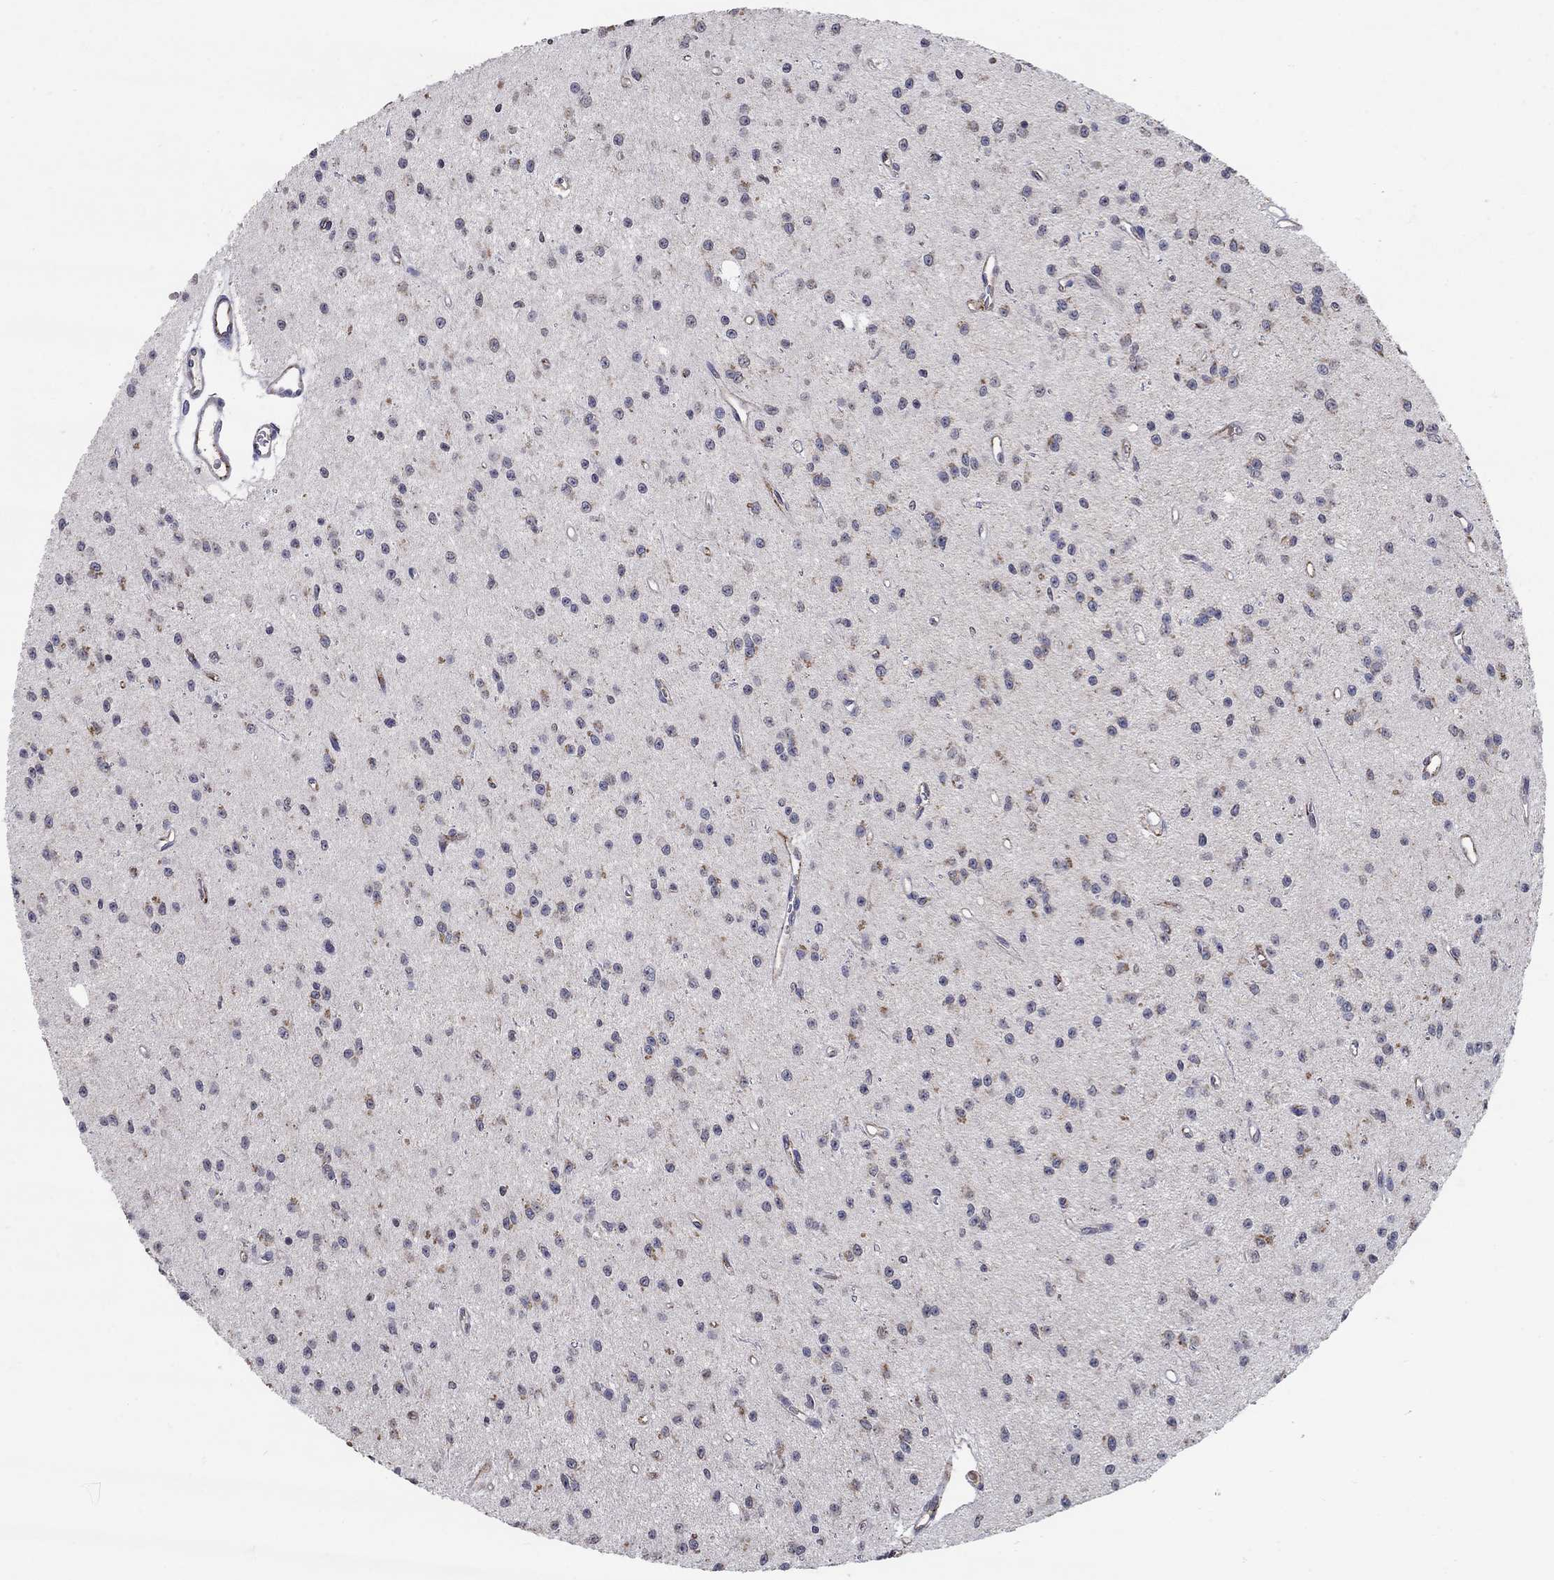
{"staining": {"intensity": "negative", "quantity": "none", "location": "none"}, "tissue": "glioma", "cell_type": "Tumor cells", "image_type": "cancer", "snomed": [{"axis": "morphology", "description": "Glioma, malignant, Low grade"}, {"axis": "topography", "description": "Brain"}], "caption": "Protein analysis of low-grade glioma (malignant) exhibits no significant expression in tumor cells.", "gene": "TINAG", "patient": {"sex": "female", "age": 45}}